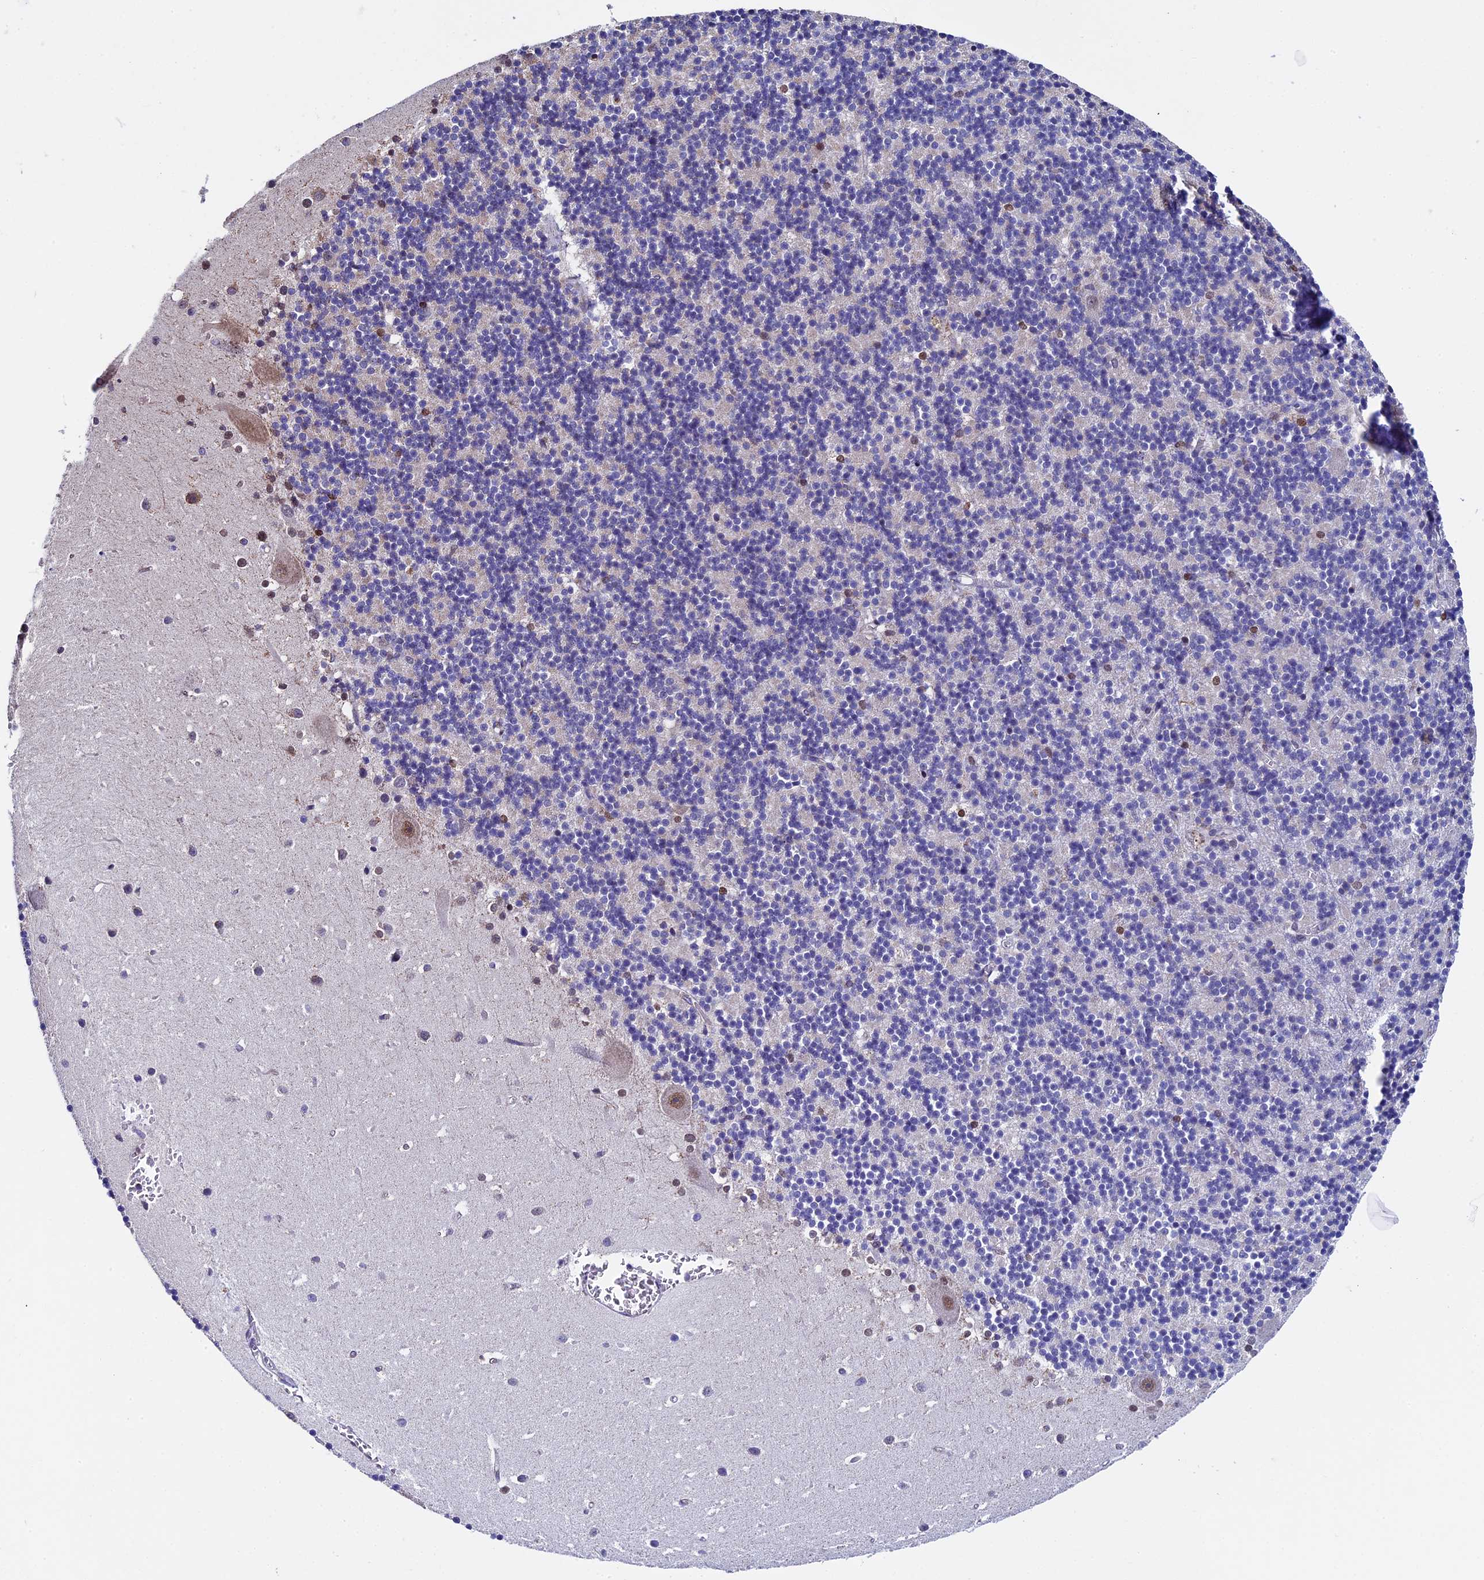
{"staining": {"intensity": "negative", "quantity": "none", "location": "none"}, "tissue": "cerebellum", "cell_type": "Cells in granular layer", "image_type": "normal", "snomed": [{"axis": "morphology", "description": "Normal tissue, NOS"}, {"axis": "topography", "description": "Cerebellum"}], "caption": "Immunohistochemical staining of unremarkable human cerebellum demonstrates no significant expression in cells in granular layer. Brightfield microscopy of immunohistochemistry (IHC) stained with DAB (brown) and hematoxylin (blue), captured at high magnification.", "gene": "SLC9A5", "patient": {"sex": "male", "age": 54}}